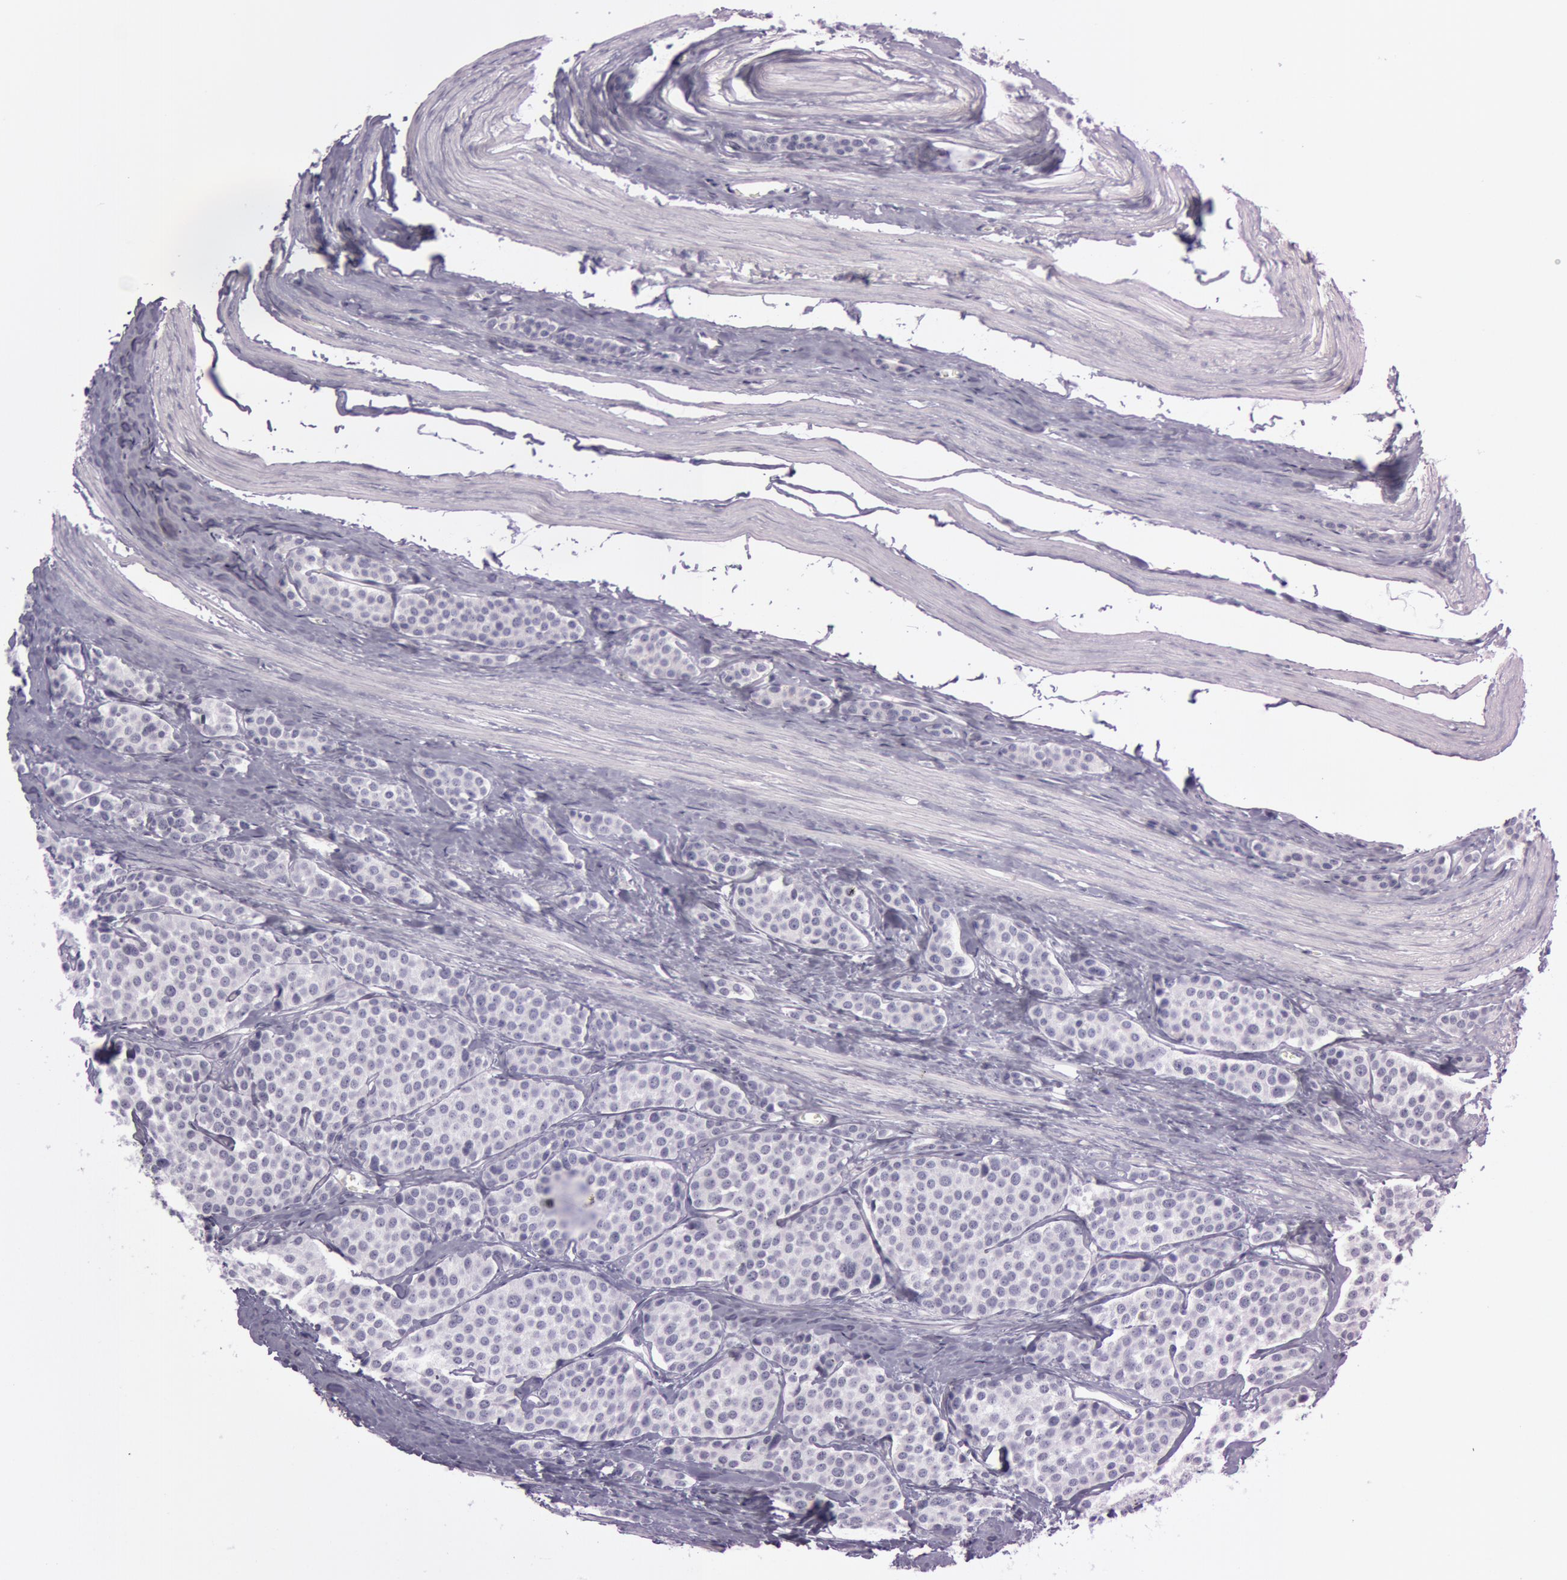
{"staining": {"intensity": "negative", "quantity": "none", "location": "none"}, "tissue": "carcinoid", "cell_type": "Tumor cells", "image_type": "cancer", "snomed": [{"axis": "morphology", "description": "Carcinoid, malignant, NOS"}, {"axis": "topography", "description": "Small intestine"}], "caption": "This micrograph is of carcinoid stained with immunohistochemistry to label a protein in brown with the nuclei are counter-stained blue. There is no expression in tumor cells.", "gene": "FOLH1", "patient": {"sex": "male", "age": 60}}